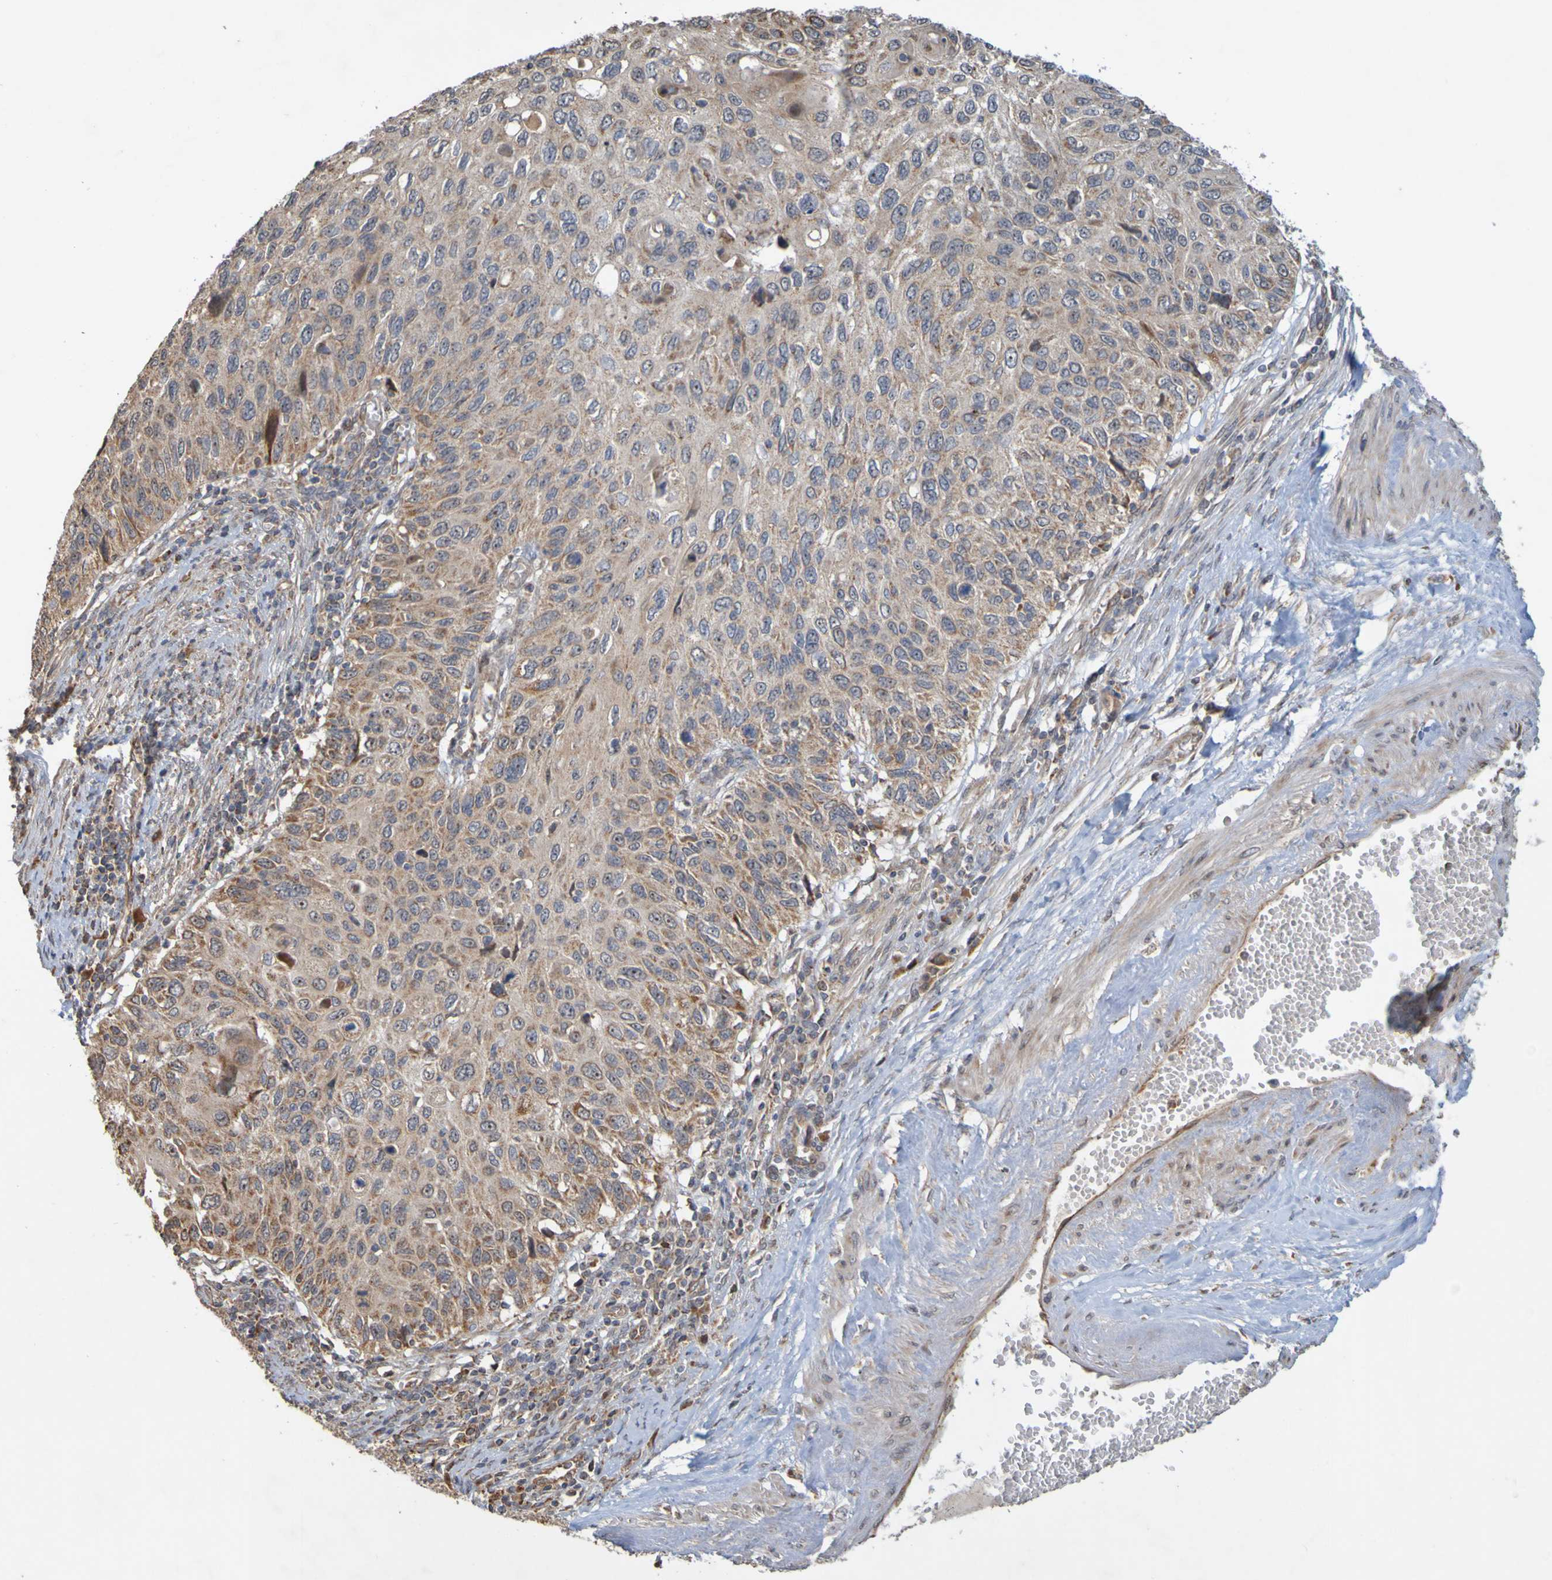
{"staining": {"intensity": "weak", "quantity": ">75%", "location": "cytoplasmic/membranous"}, "tissue": "cervical cancer", "cell_type": "Tumor cells", "image_type": "cancer", "snomed": [{"axis": "morphology", "description": "Squamous cell carcinoma, NOS"}, {"axis": "topography", "description": "Cervix"}], "caption": "Approximately >75% of tumor cells in human cervical squamous cell carcinoma reveal weak cytoplasmic/membranous protein staining as visualized by brown immunohistochemical staining.", "gene": "TMBIM1", "patient": {"sex": "female", "age": 70}}